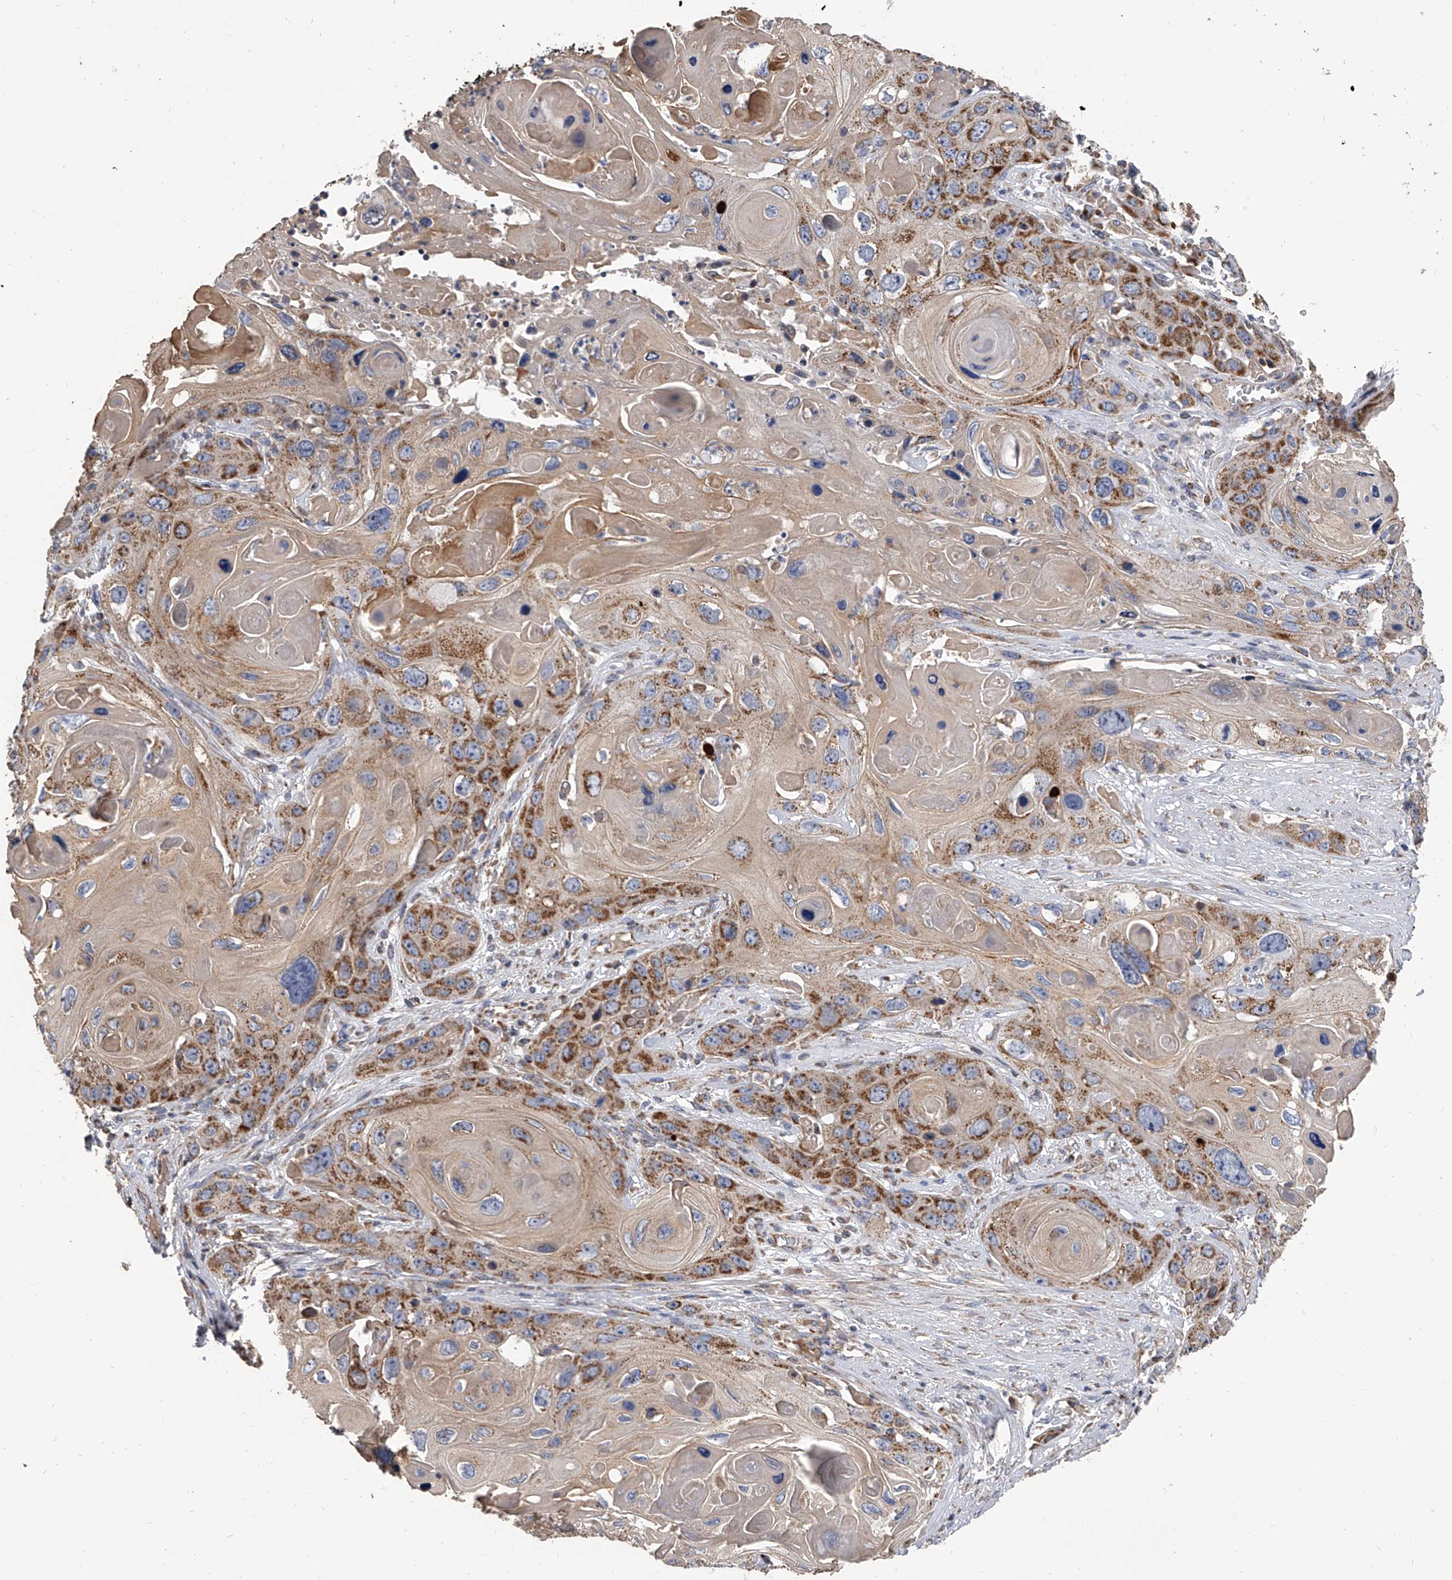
{"staining": {"intensity": "moderate", "quantity": ">75%", "location": "cytoplasmic/membranous"}, "tissue": "skin cancer", "cell_type": "Tumor cells", "image_type": "cancer", "snomed": [{"axis": "morphology", "description": "Squamous cell carcinoma, NOS"}, {"axis": "topography", "description": "Skin"}], "caption": "Moderate cytoplasmic/membranous protein positivity is present in approximately >75% of tumor cells in skin cancer.", "gene": "MRPL28", "patient": {"sex": "male", "age": 55}}